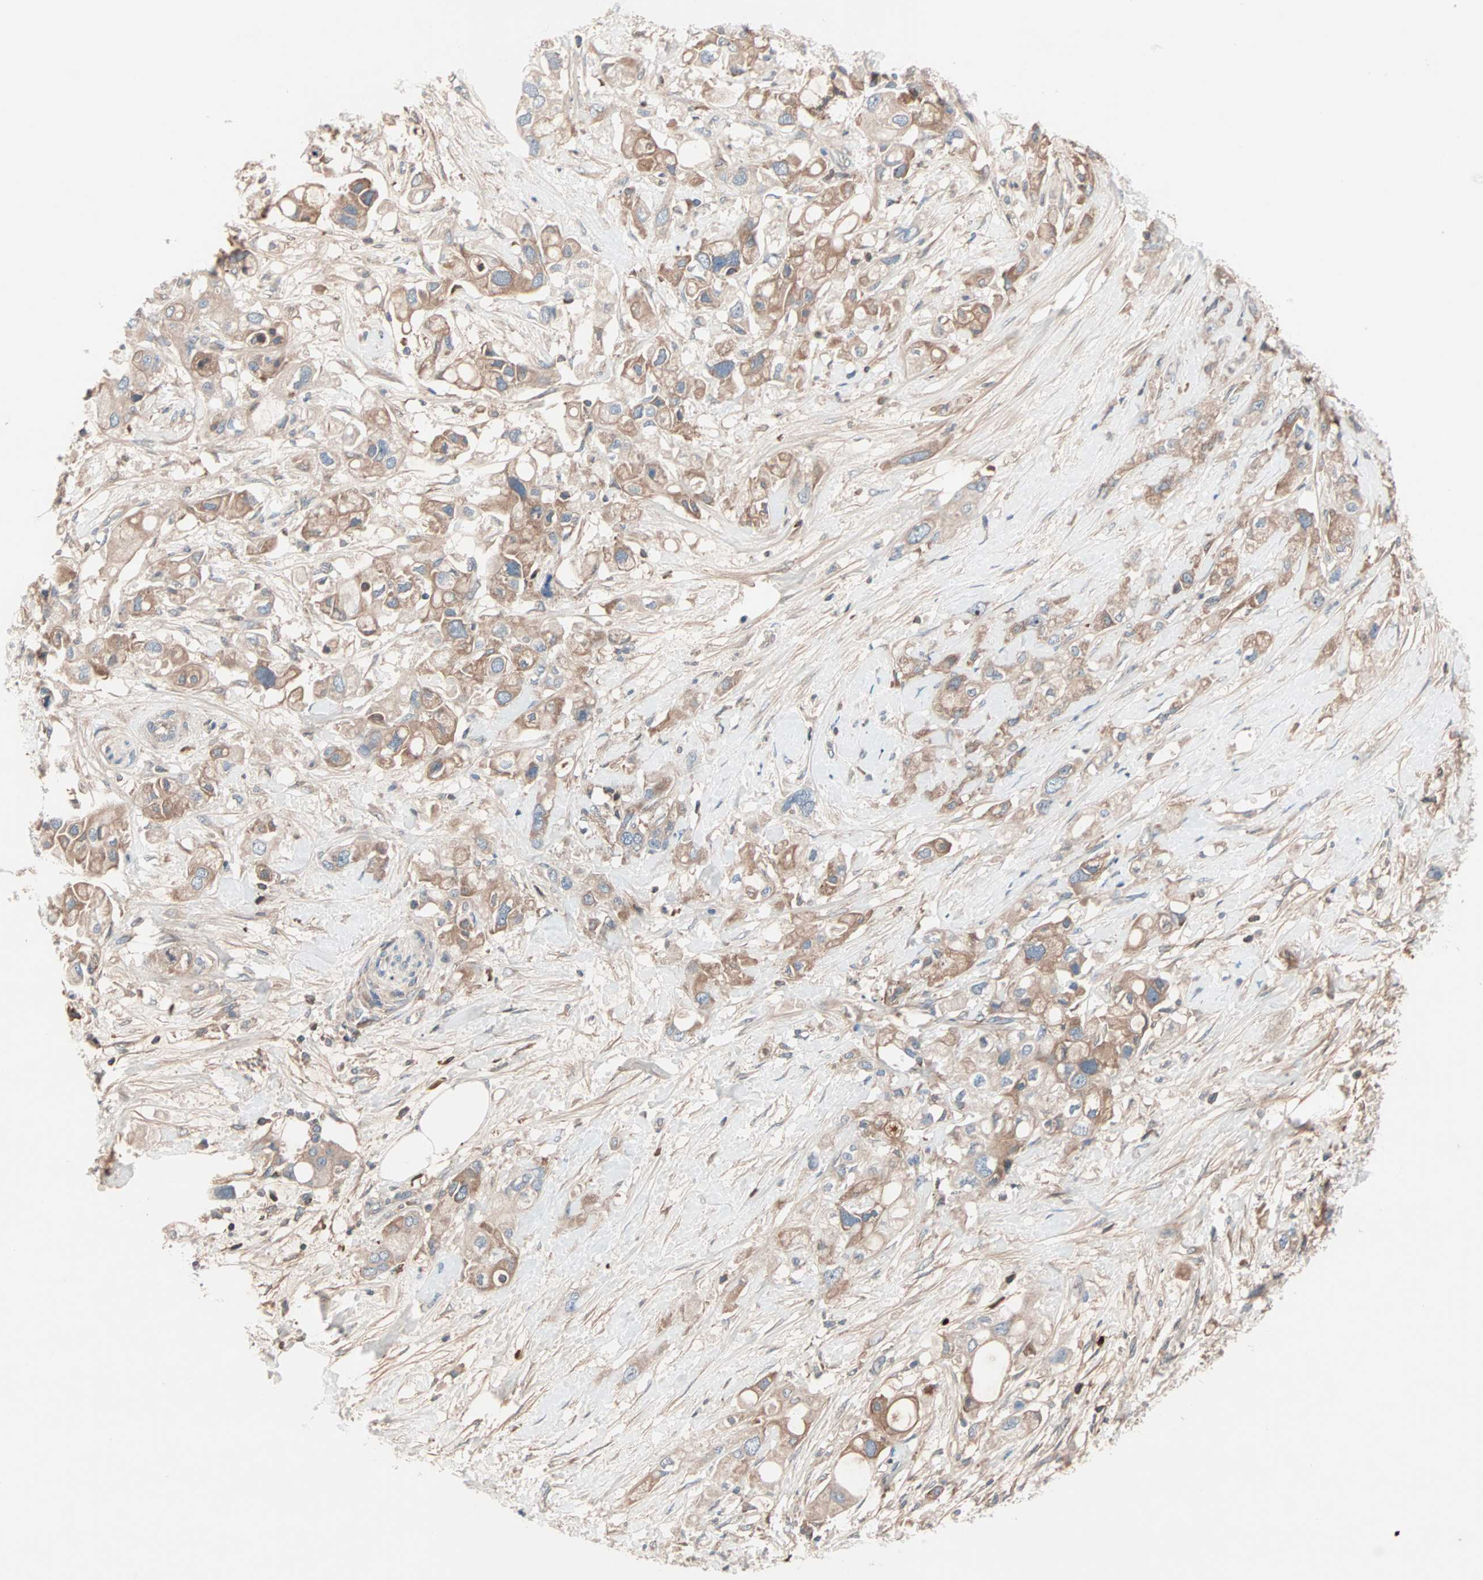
{"staining": {"intensity": "moderate", "quantity": ">75%", "location": "cytoplasmic/membranous"}, "tissue": "pancreatic cancer", "cell_type": "Tumor cells", "image_type": "cancer", "snomed": [{"axis": "morphology", "description": "Adenocarcinoma, NOS"}, {"axis": "topography", "description": "Pancreas"}], "caption": "A photomicrograph of human adenocarcinoma (pancreatic) stained for a protein reveals moderate cytoplasmic/membranous brown staining in tumor cells.", "gene": "CAD", "patient": {"sex": "female", "age": 56}}